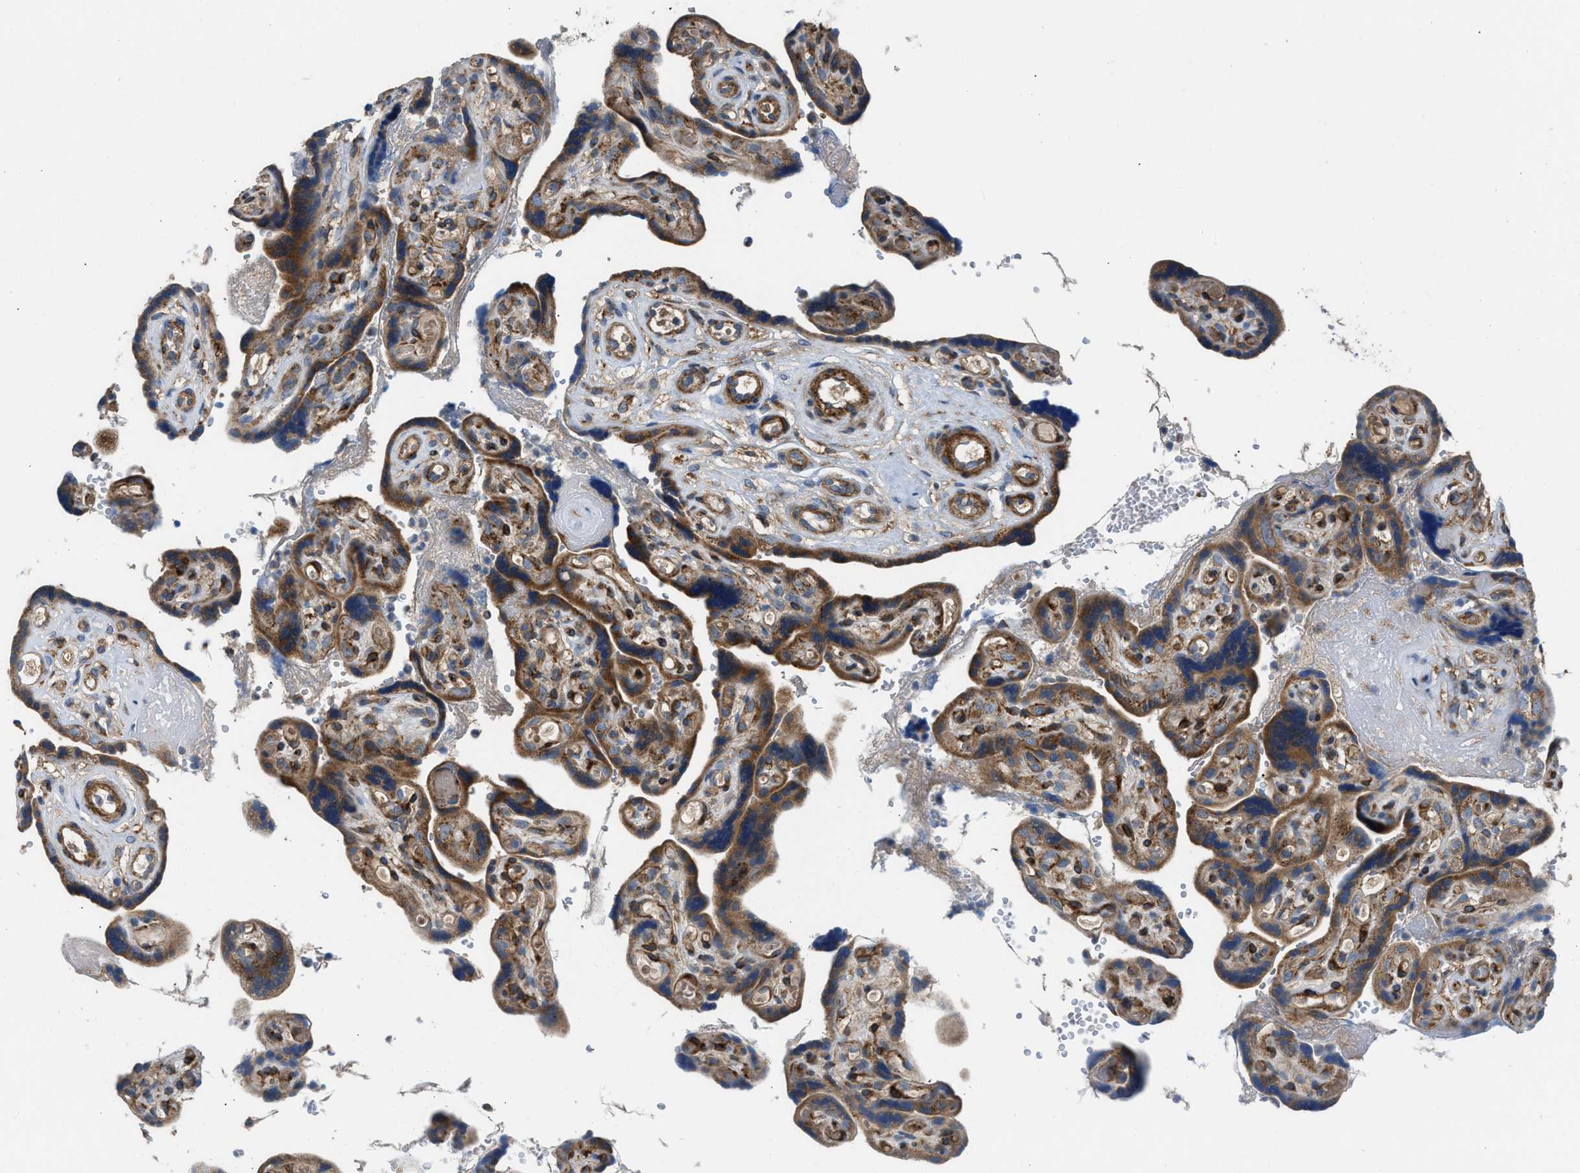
{"staining": {"intensity": "moderate", "quantity": ">75%", "location": "cytoplasmic/membranous"}, "tissue": "placenta", "cell_type": "Decidual cells", "image_type": "normal", "snomed": [{"axis": "morphology", "description": "Normal tissue, NOS"}, {"axis": "topography", "description": "Placenta"}], "caption": "DAB (3,3'-diaminobenzidine) immunohistochemical staining of normal human placenta displays moderate cytoplasmic/membranous protein expression in approximately >75% of decidual cells. (Stains: DAB in brown, nuclei in blue, Microscopy: brightfield microscopy at high magnification).", "gene": "SLC10A3", "patient": {"sex": "female", "age": 30}}